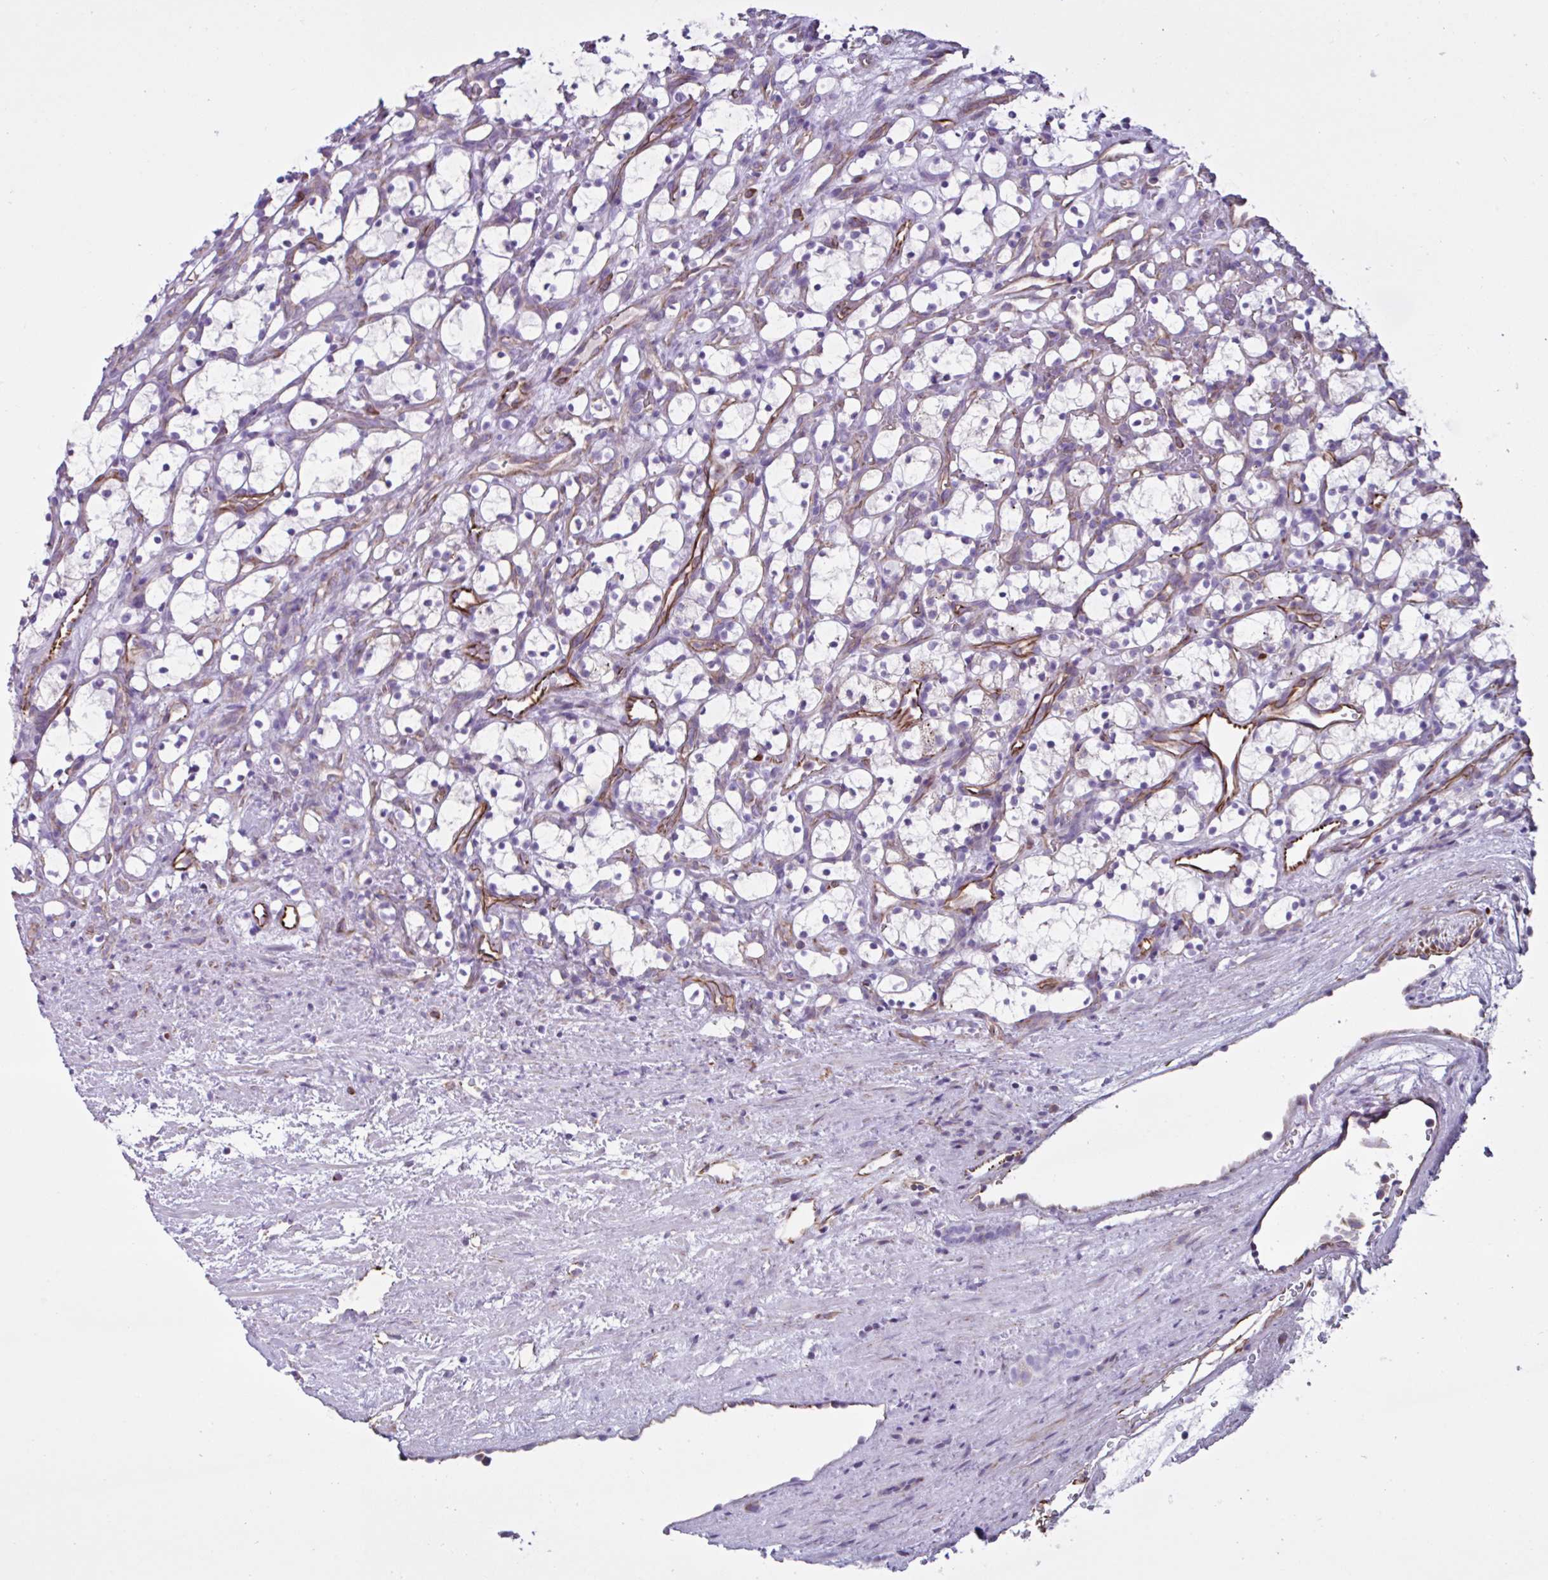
{"staining": {"intensity": "negative", "quantity": "none", "location": "none"}, "tissue": "renal cancer", "cell_type": "Tumor cells", "image_type": "cancer", "snomed": [{"axis": "morphology", "description": "Adenocarcinoma, NOS"}, {"axis": "topography", "description": "Kidney"}], "caption": "A high-resolution micrograph shows immunohistochemistry staining of renal adenocarcinoma, which shows no significant expression in tumor cells.", "gene": "TMEM86B", "patient": {"sex": "female", "age": 69}}